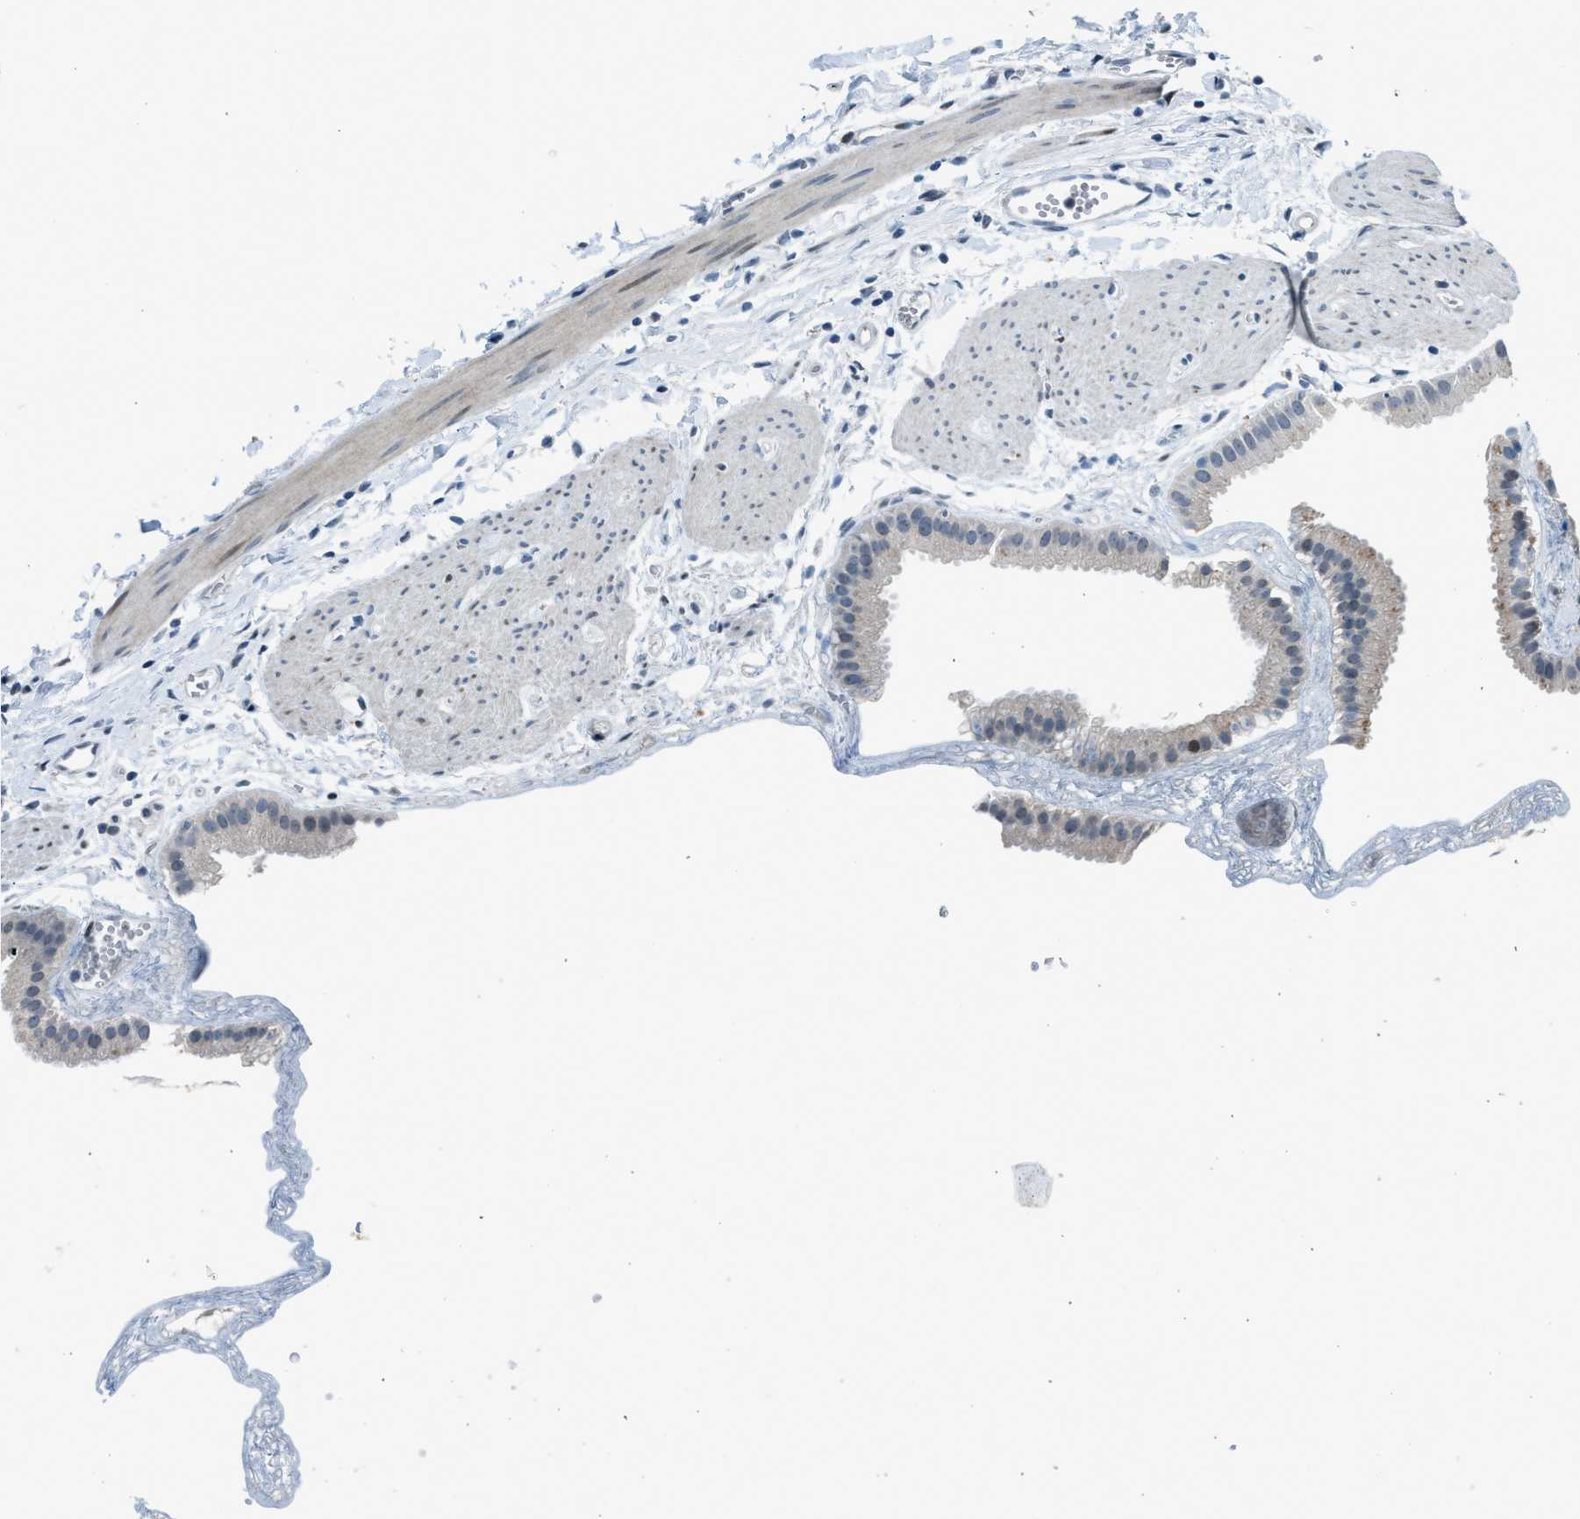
{"staining": {"intensity": "weak", "quantity": "<25%", "location": "cytoplasmic/membranous"}, "tissue": "gallbladder", "cell_type": "Glandular cells", "image_type": "normal", "snomed": [{"axis": "morphology", "description": "Normal tissue, NOS"}, {"axis": "topography", "description": "Gallbladder"}], "caption": "This is an immunohistochemistry micrograph of benign gallbladder. There is no positivity in glandular cells.", "gene": "RNF41", "patient": {"sex": "female", "age": 64}}